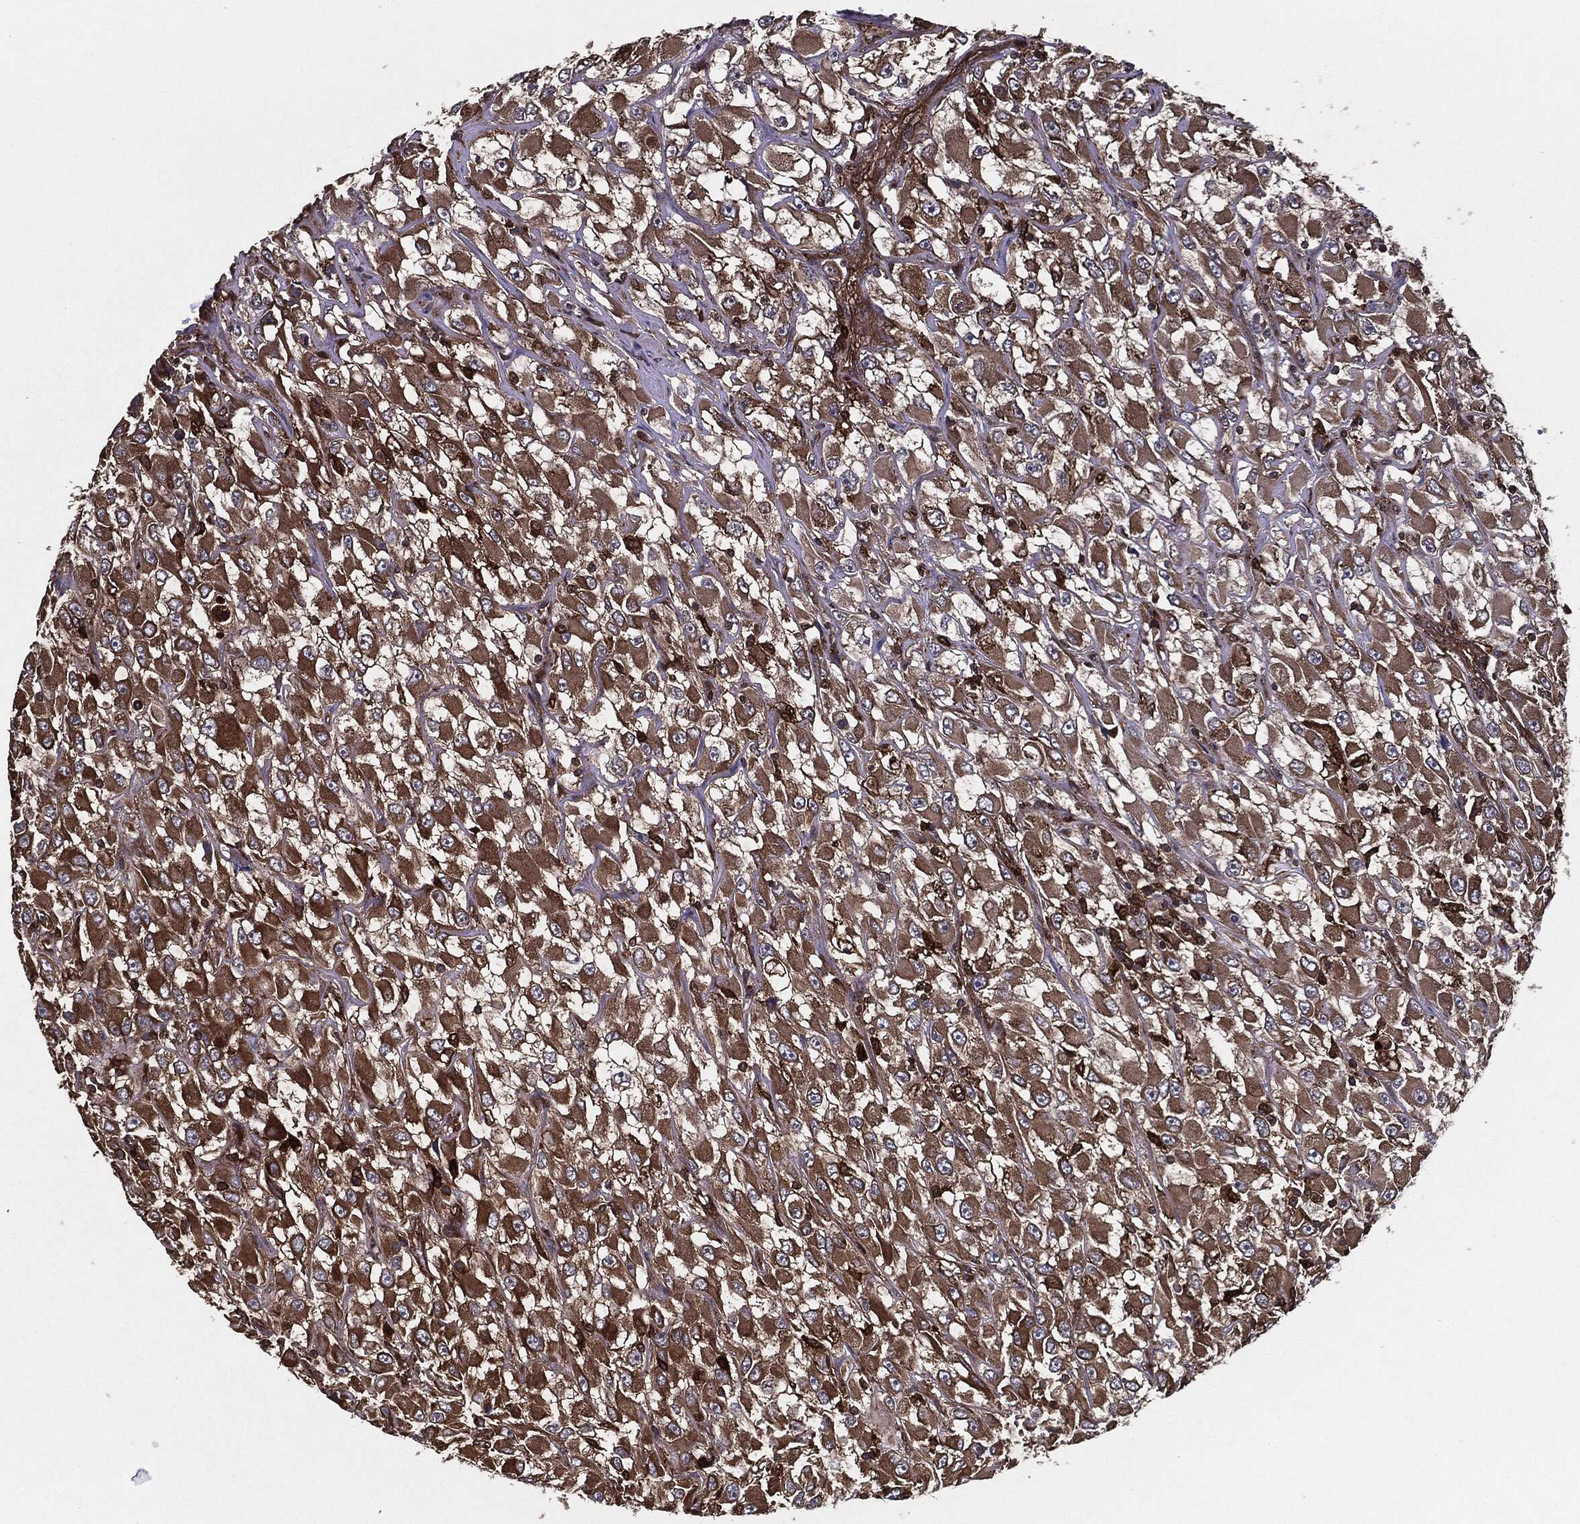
{"staining": {"intensity": "moderate", "quantity": "25%-75%", "location": "cytoplasmic/membranous"}, "tissue": "renal cancer", "cell_type": "Tumor cells", "image_type": "cancer", "snomed": [{"axis": "morphology", "description": "Adenocarcinoma, NOS"}, {"axis": "topography", "description": "Kidney"}], "caption": "Tumor cells exhibit medium levels of moderate cytoplasmic/membranous positivity in about 25%-75% of cells in adenocarcinoma (renal). The staining is performed using DAB (3,3'-diaminobenzidine) brown chromogen to label protein expression. The nuclei are counter-stained blue using hematoxylin.", "gene": "RAP1GDS1", "patient": {"sex": "female", "age": 52}}